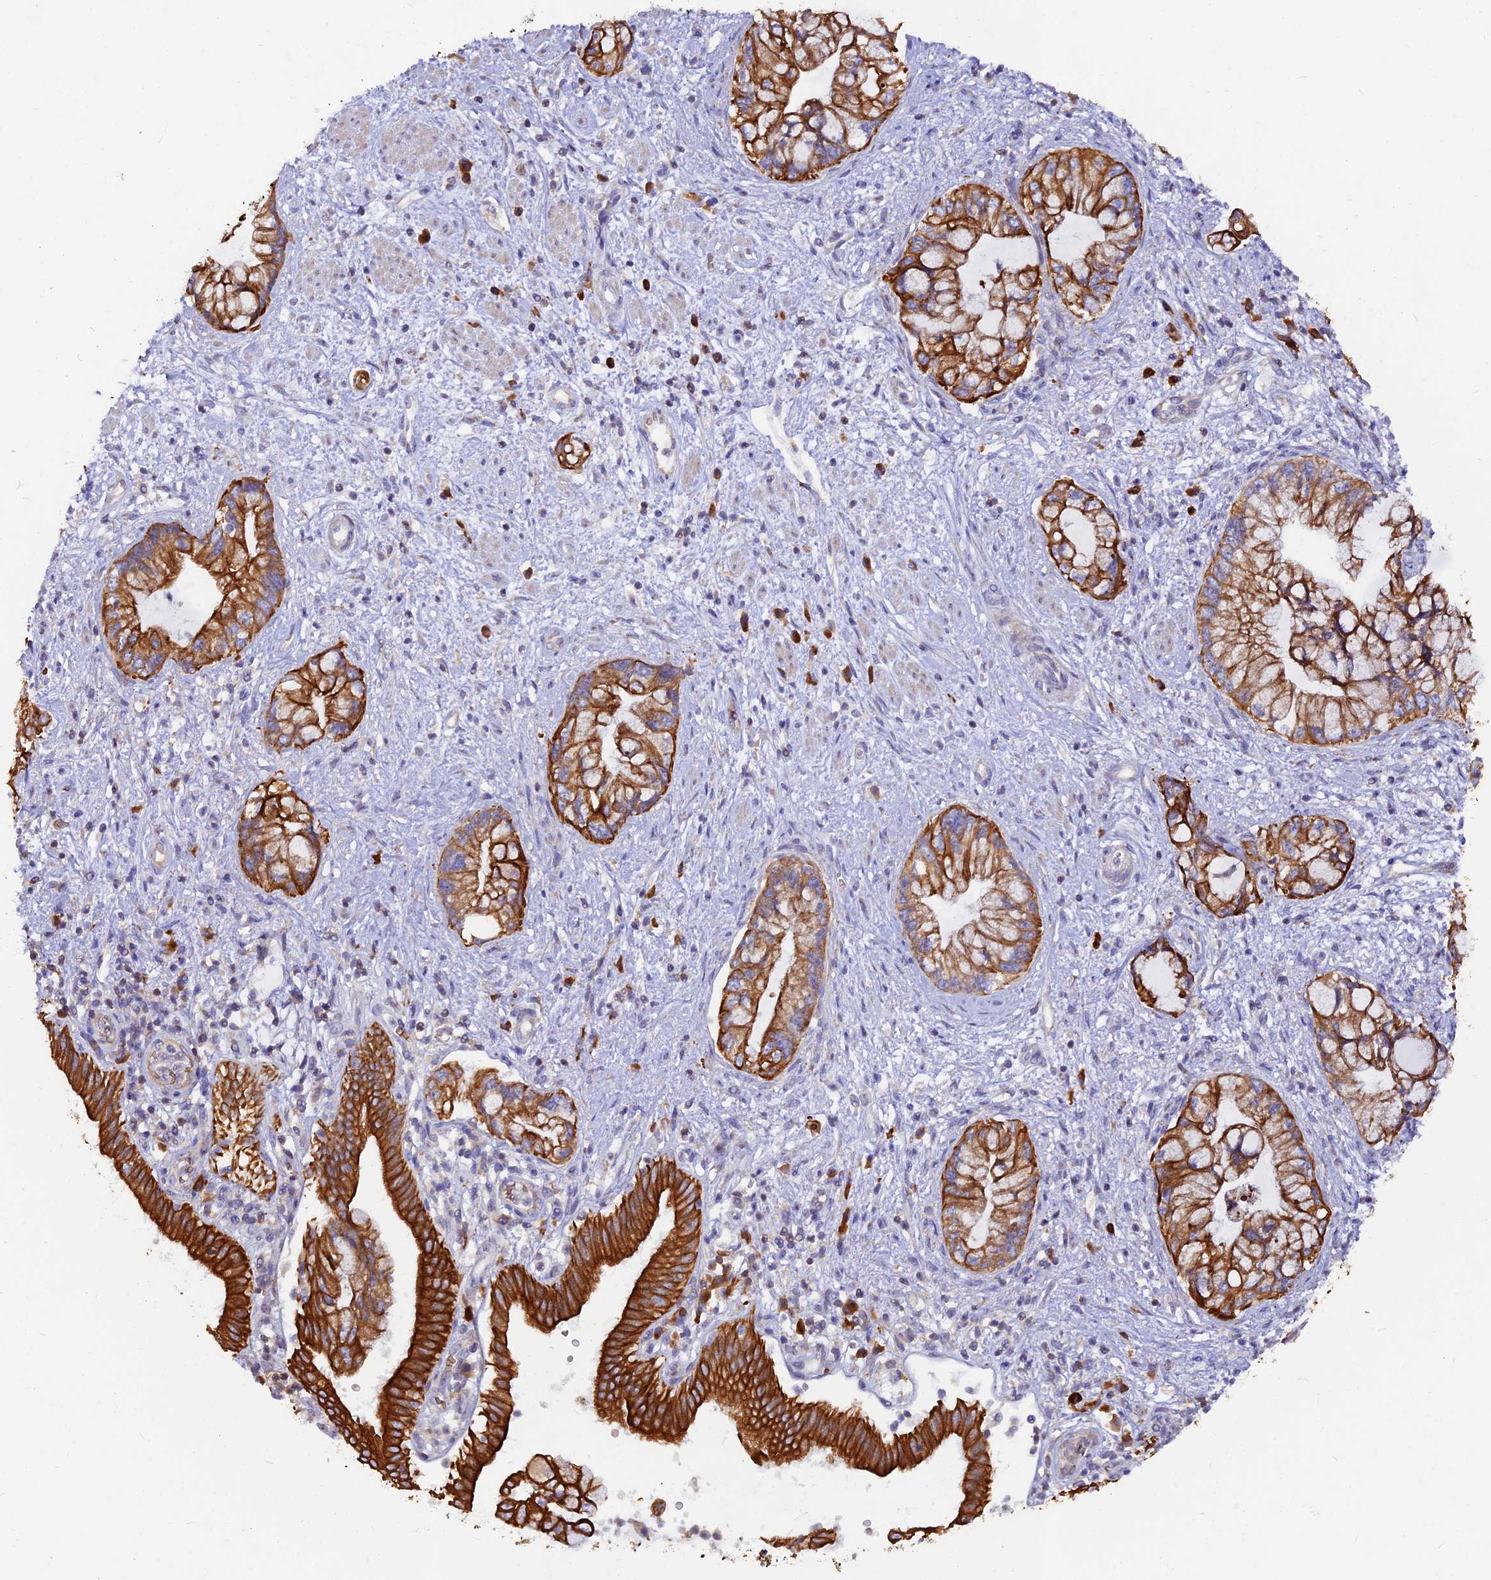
{"staining": {"intensity": "strong", "quantity": "25%-75%", "location": "cytoplasmic/membranous"}, "tissue": "pancreatic cancer", "cell_type": "Tumor cells", "image_type": "cancer", "snomed": [{"axis": "morphology", "description": "Adenocarcinoma, NOS"}, {"axis": "topography", "description": "Pancreas"}], "caption": "IHC histopathology image of pancreatic cancer (adenocarcinoma) stained for a protein (brown), which demonstrates high levels of strong cytoplasmic/membranous staining in about 25%-75% of tumor cells.", "gene": "DENND2D", "patient": {"sex": "female", "age": 73}}